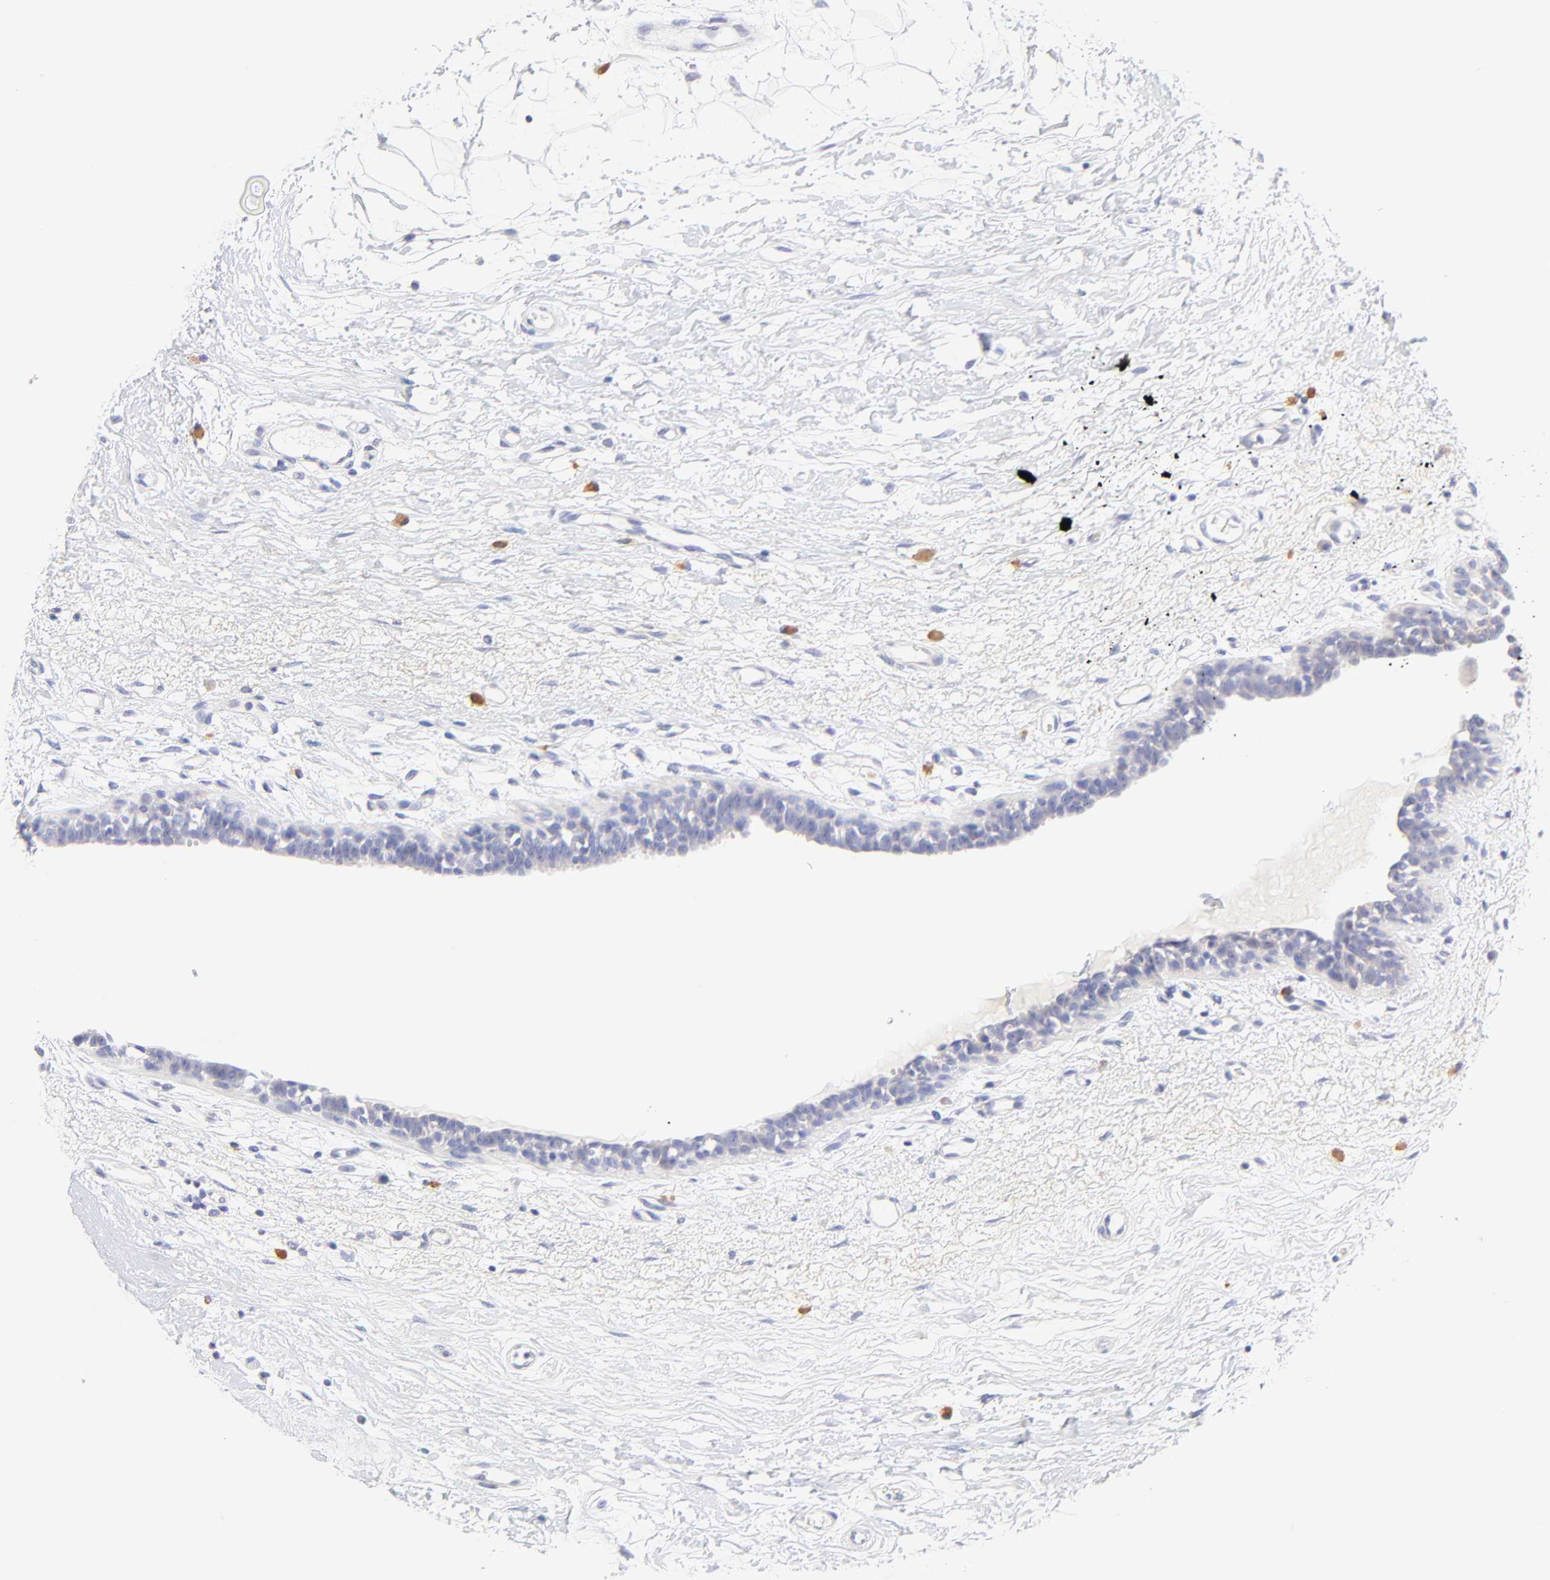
{"staining": {"intensity": "weak", "quantity": "<25%", "location": "cytoplasmic/membranous"}, "tissue": "breast cancer", "cell_type": "Tumor cells", "image_type": "cancer", "snomed": [{"axis": "morphology", "description": "Duct carcinoma"}, {"axis": "topography", "description": "Breast"}], "caption": "DAB immunohistochemical staining of breast cancer (invasive ductal carcinoma) displays no significant positivity in tumor cells. (Brightfield microscopy of DAB (3,3'-diaminobenzidine) IHC at high magnification).", "gene": "EBP", "patient": {"sex": "female", "age": 40}}